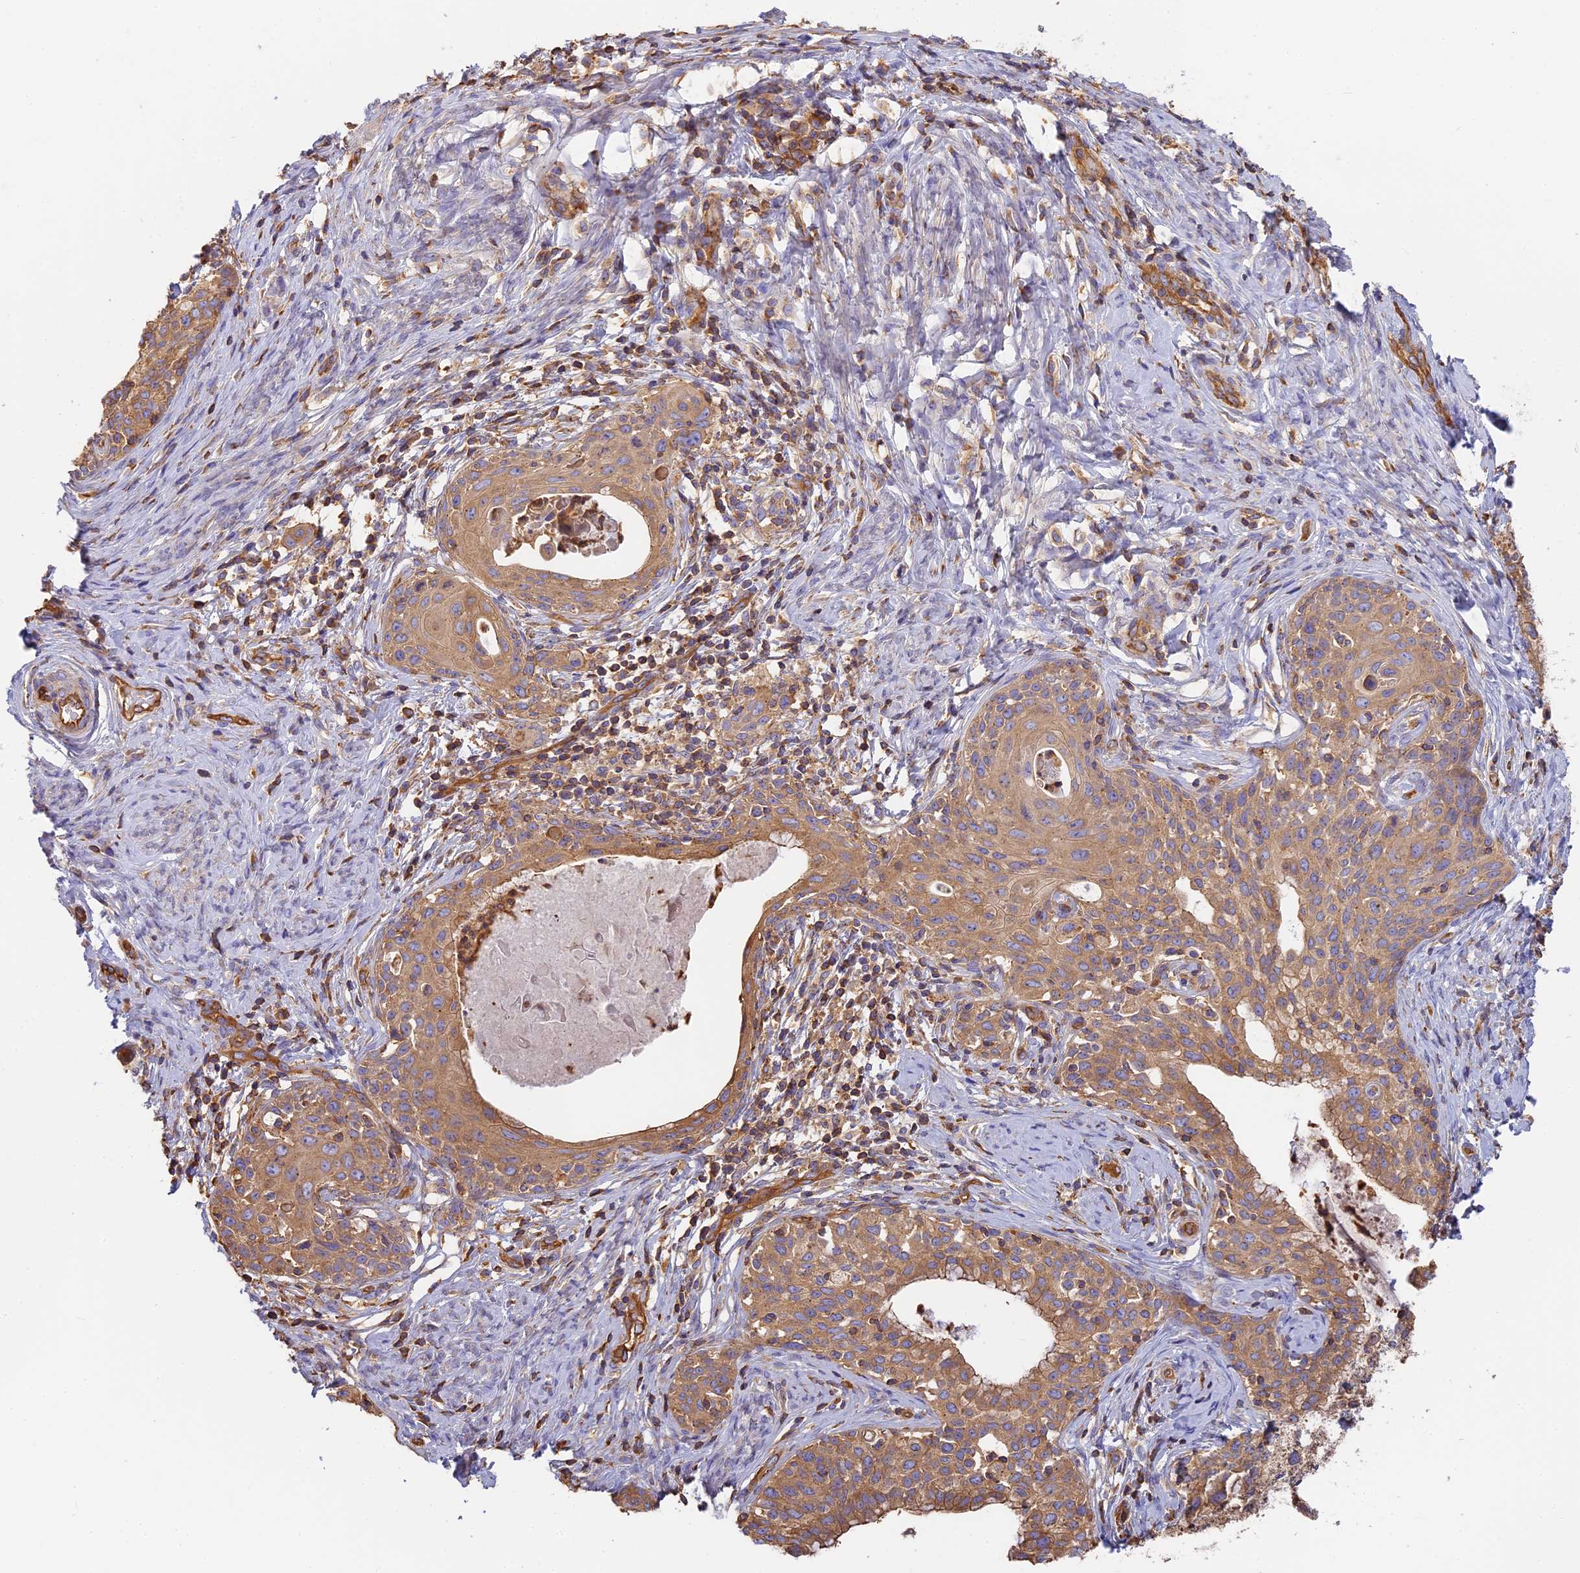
{"staining": {"intensity": "moderate", "quantity": ">75%", "location": "cytoplasmic/membranous"}, "tissue": "cervical cancer", "cell_type": "Tumor cells", "image_type": "cancer", "snomed": [{"axis": "morphology", "description": "Squamous cell carcinoma, NOS"}, {"axis": "morphology", "description": "Adenocarcinoma, NOS"}, {"axis": "topography", "description": "Cervix"}], "caption": "Human cervical cancer stained with a brown dye demonstrates moderate cytoplasmic/membranous positive positivity in approximately >75% of tumor cells.", "gene": "VPS18", "patient": {"sex": "female", "age": 52}}